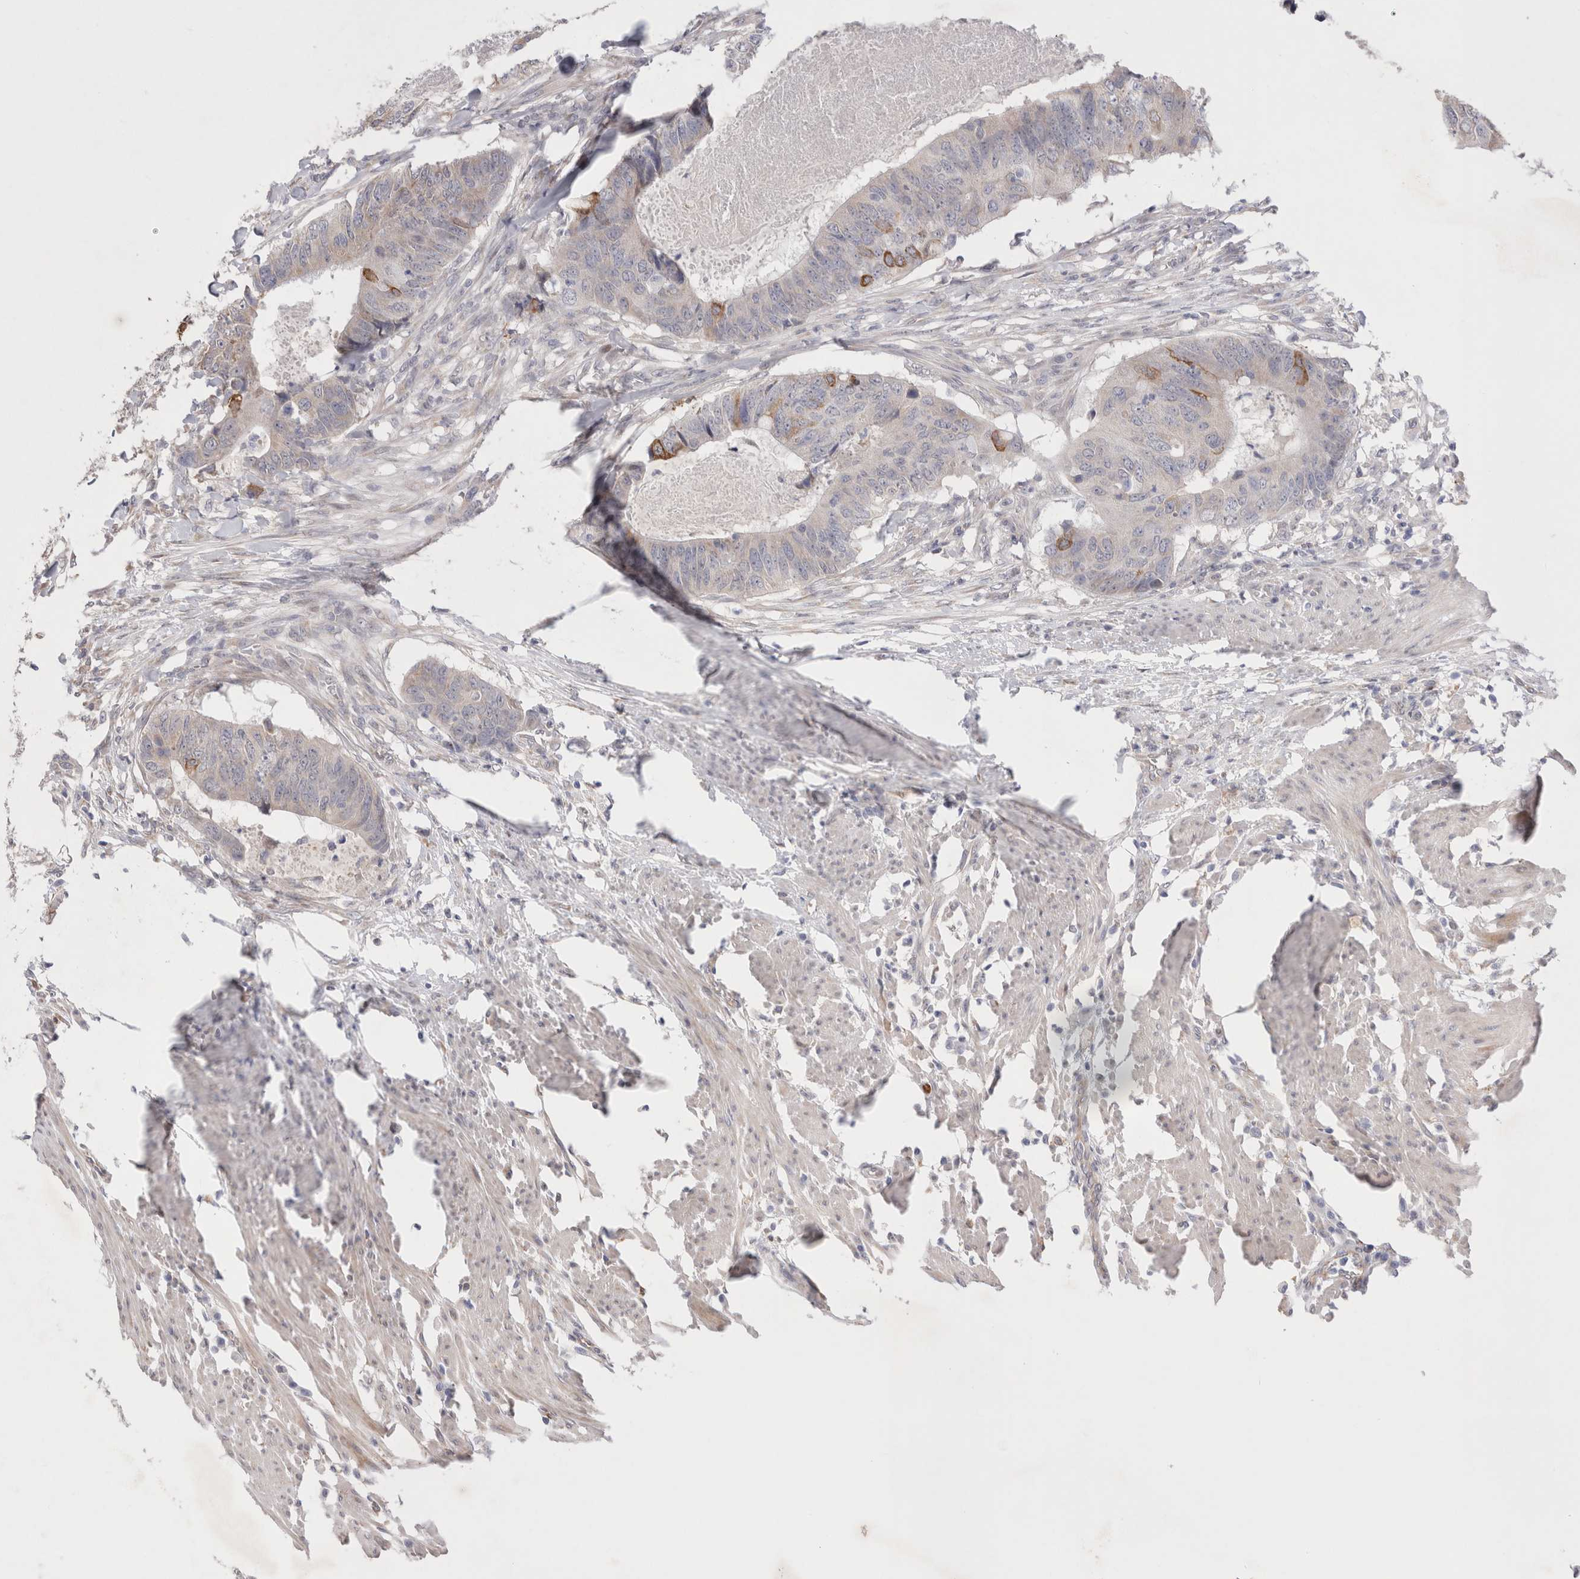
{"staining": {"intensity": "moderate", "quantity": "<25%", "location": "cytoplasmic/membranous"}, "tissue": "colorectal cancer", "cell_type": "Tumor cells", "image_type": "cancer", "snomed": [{"axis": "morphology", "description": "Adenocarcinoma, NOS"}, {"axis": "topography", "description": "Colon"}], "caption": "Immunohistochemical staining of human colorectal cancer exhibits low levels of moderate cytoplasmic/membranous expression in about <25% of tumor cells. (IHC, brightfield microscopy, high magnification).", "gene": "GIMAP6", "patient": {"sex": "male", "age": 56}}